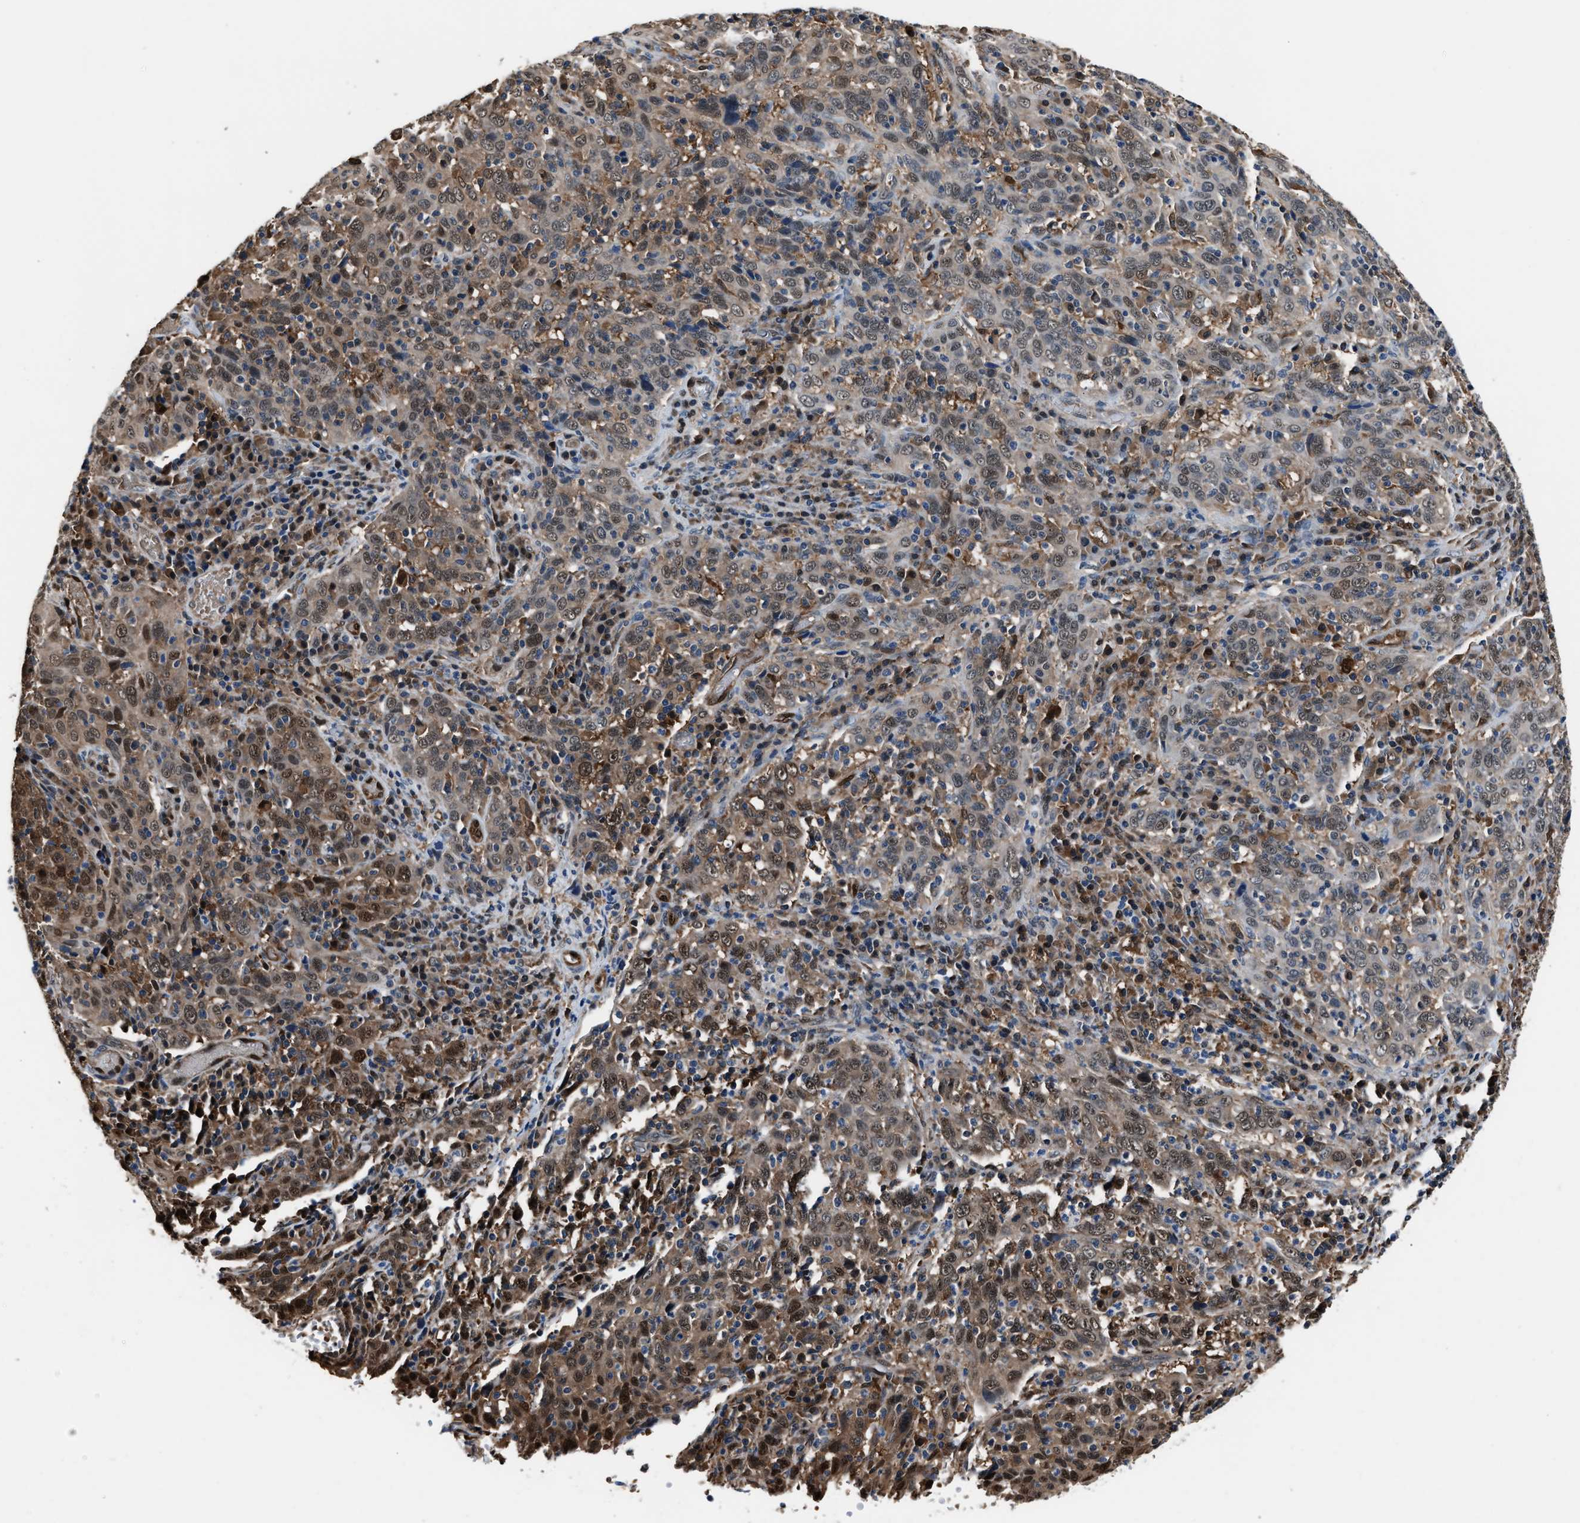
{"staining": {"intensity": "moderate", "quantity": "25%-75%", "location": "cytoplasmic/membranous,nuclear"}, "tissue": "cervical cancer", "cell_type": "Tumor cells", "image_type": "cancer", "snomed": [{"axis": "morphology", "description": "Squamous cell carcinoma, NOS"}, {"axis": "topography", "description": "Cervix"}], "caption": "A brown stain shows moderate cytoplasmic/membranous and nuclear staining of a protein in human cervical cancer tumor cells. (Stains: DAB in brown, nuclei in blue, Microscopy: brightfield microscopy at high magnification).", "gene": "PPA1", "patient": {"sex": "female", "age": 46}}